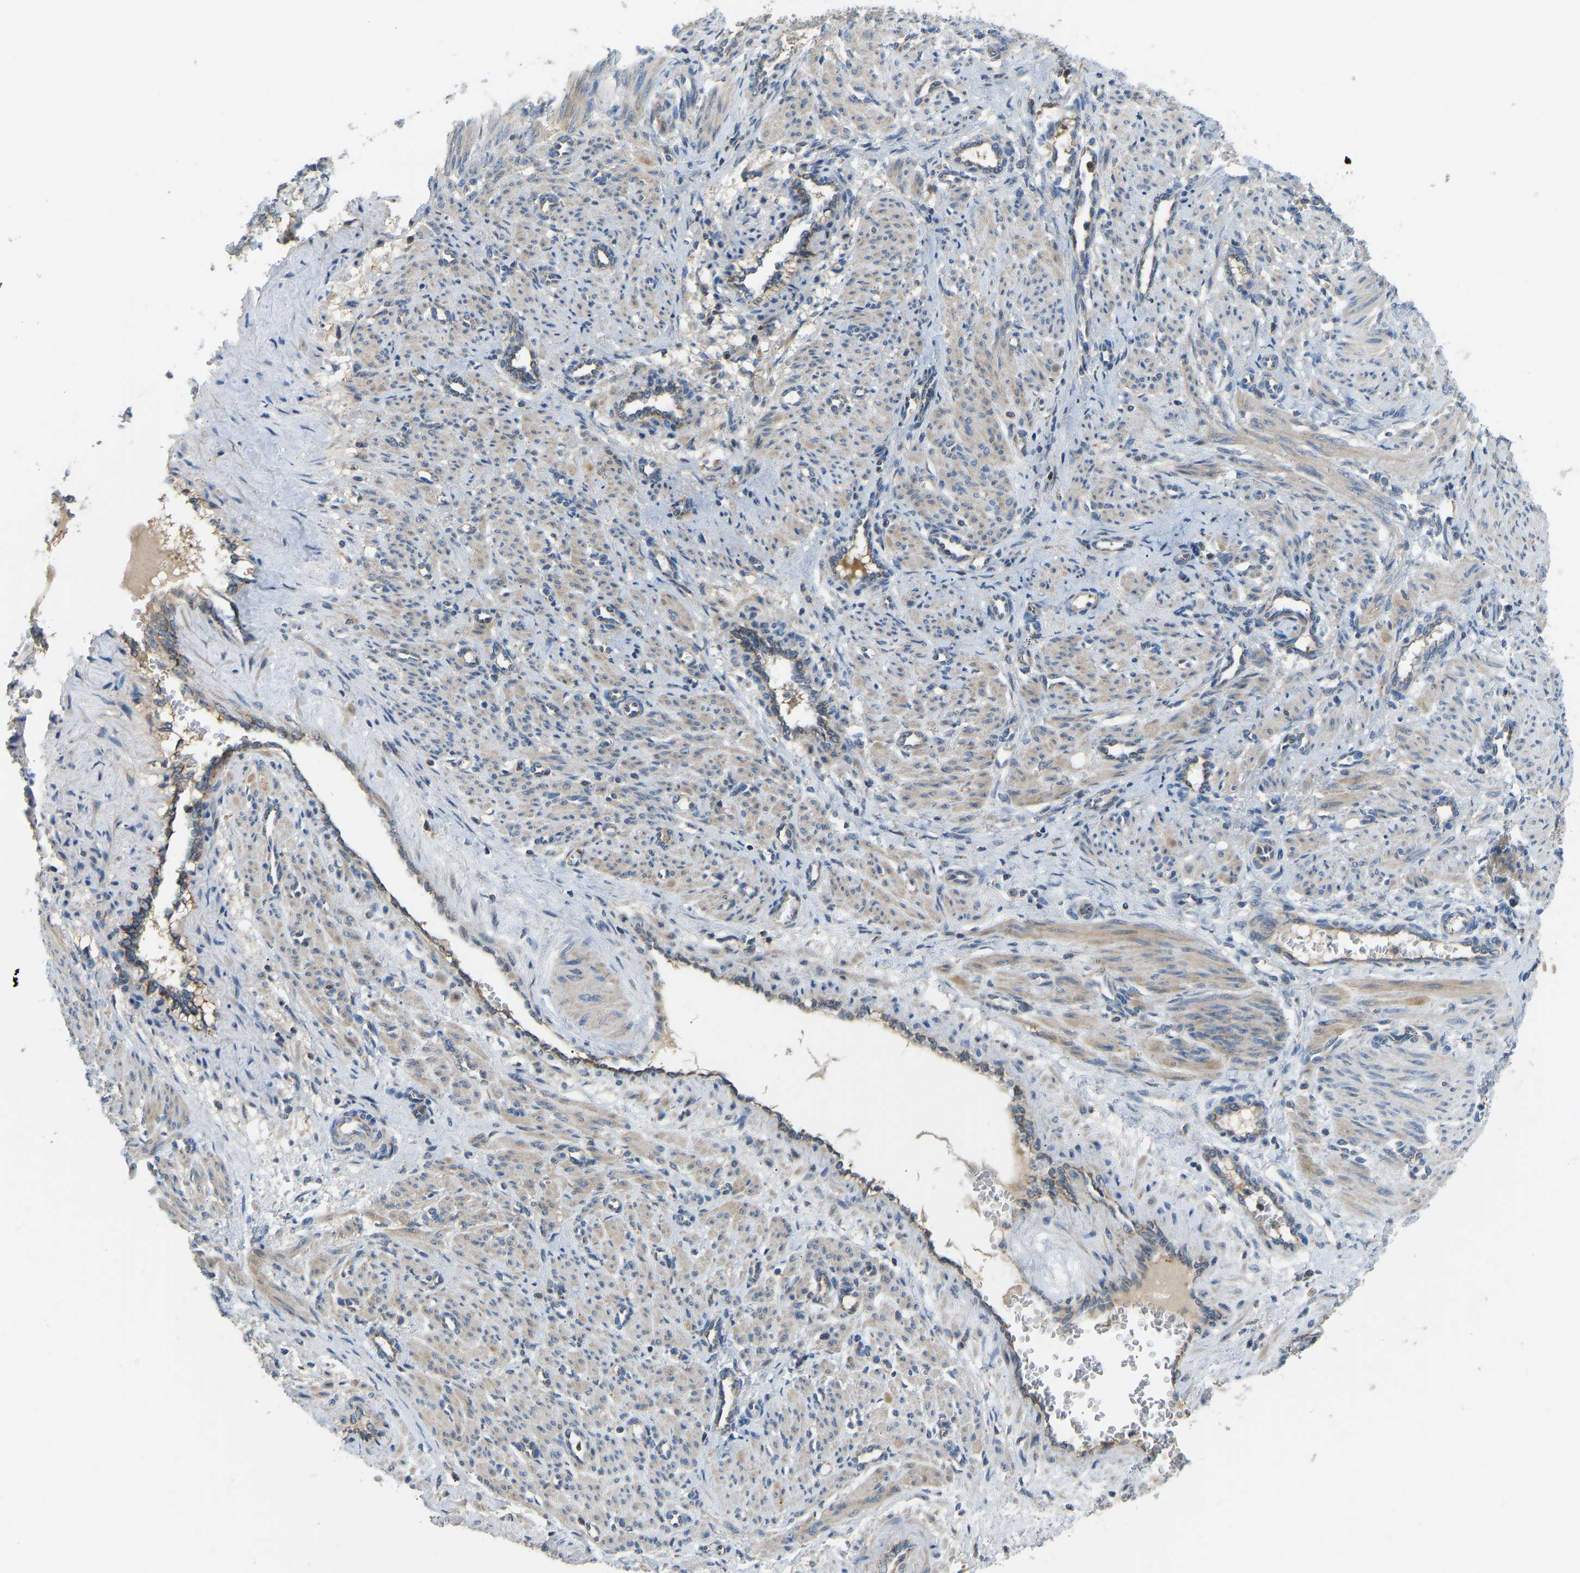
{"staining": {"intensity": "weak", "quantity": "25%-75%", "location": "cytoplasmic/membranous"}, "tissue": "smooth muscle", "cell_type": "Smooth muscle cells", "image_type": "normal", "snomed": [{"axis": "morphology", "description": "Normal tissue, NOS"}, {"axis": "topography", "description": "Endometrium"}], "caption": "Protein staining displays weak cytoplasmic/membranous staining in about 25%-75% of smooth muscle cells in unremarkable smooth muscle. (DAB (3,3'-diaminobenzidine) IHC, brown staining for protein, blue staining for nuclei).", "gene": "RBP1", "patient": {"sex": "female", "age": 33}}